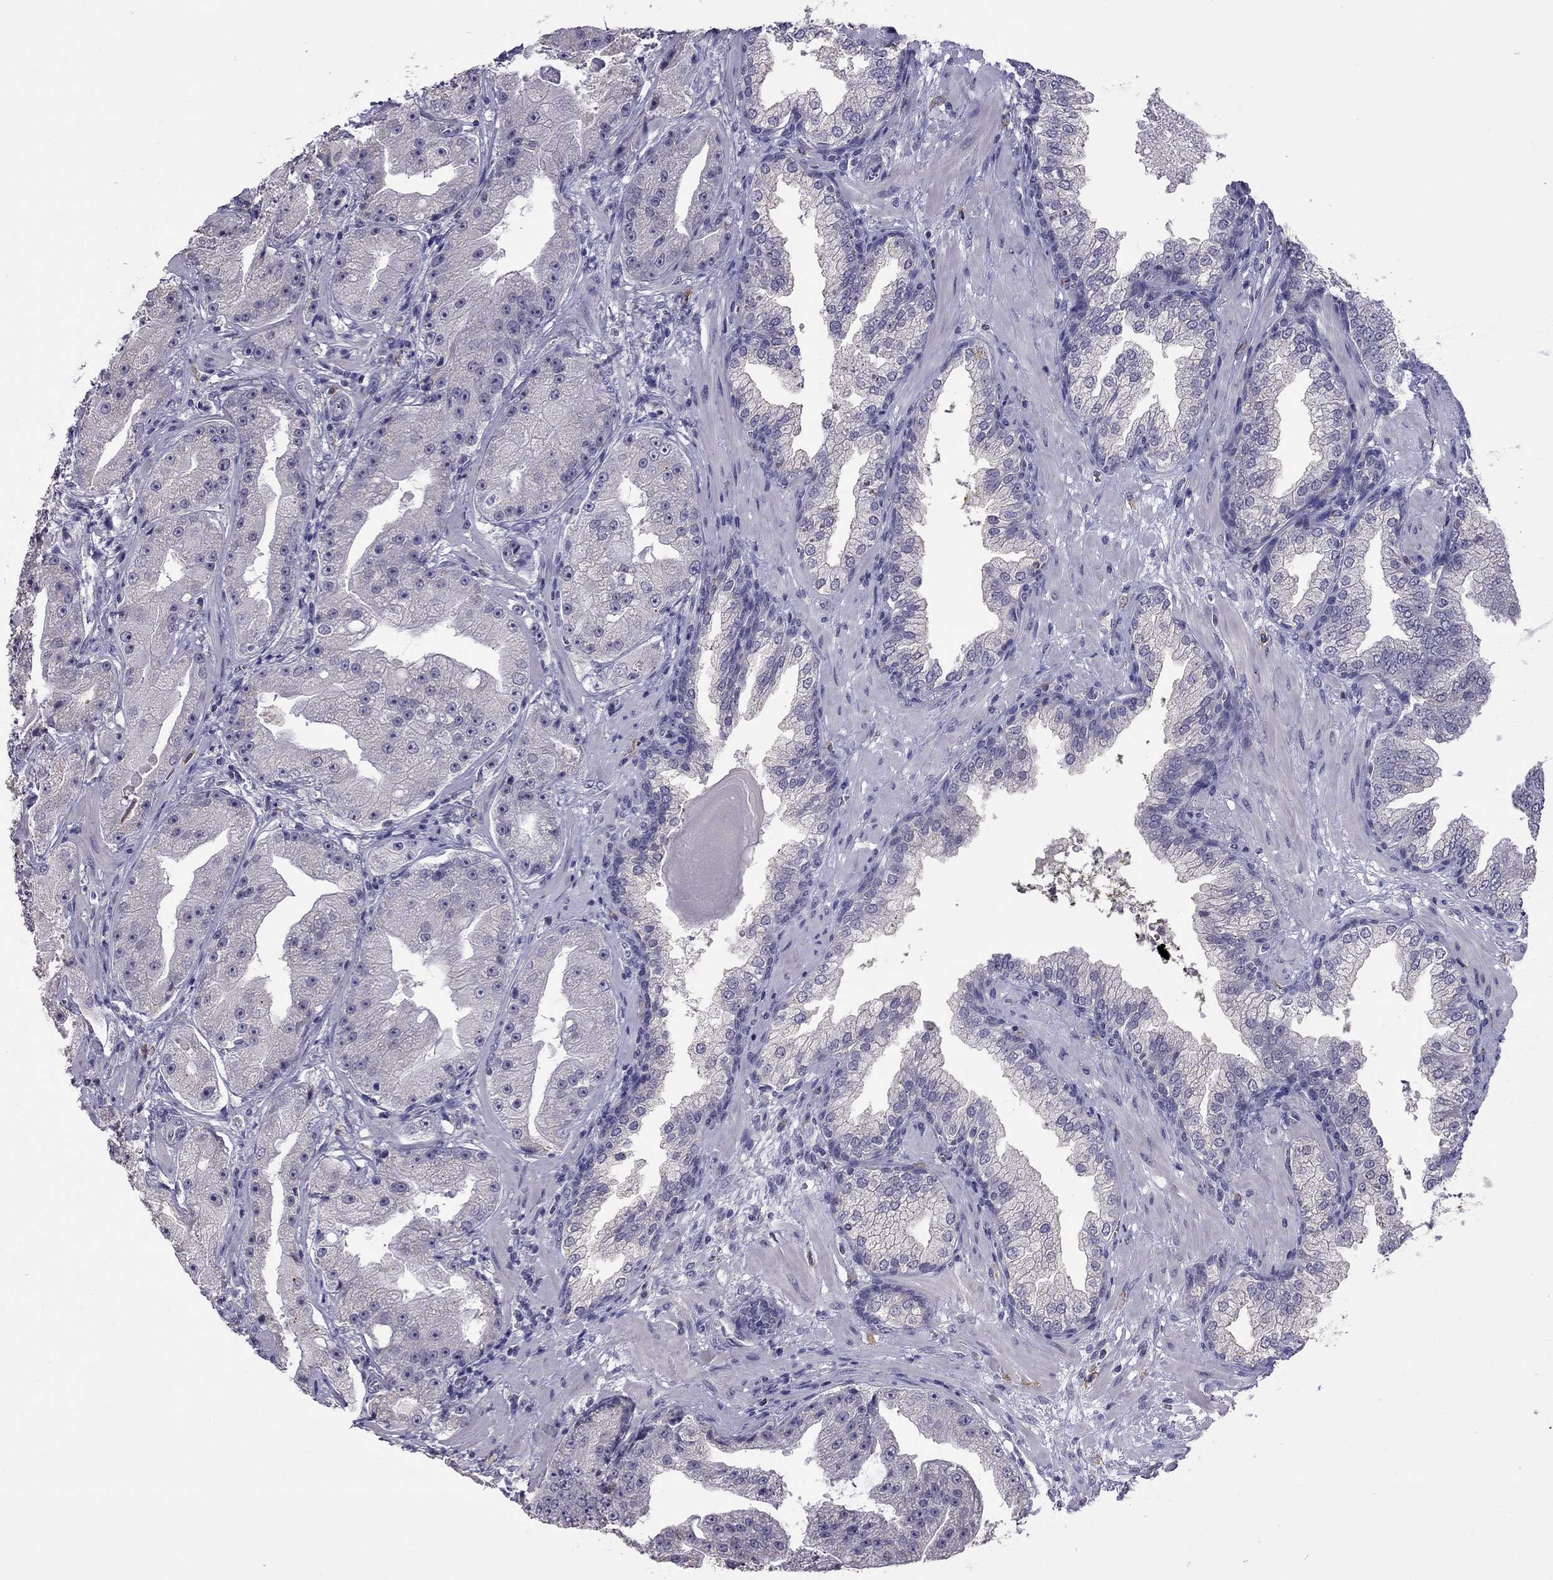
{"staining": {"intensity": "negative", "quantity": "none", "location": "none"}, "tissue": "prostate cancer", "cell_type": "Tumor cells", "image_type": "cancer", "snomed": [{"axis": "morphology", "description": "Adenocarcinoma, Low grade"}, {"axis": "topography", "description": "Prostate"}], "caption": "High power microscopy image of an IHC histopathology image of prostate adenocarcinoma (low-grade), revealing no significant staining in tumor cells.", "gene": "WNK3", "patient": {"sex": "male", "age": 62}}